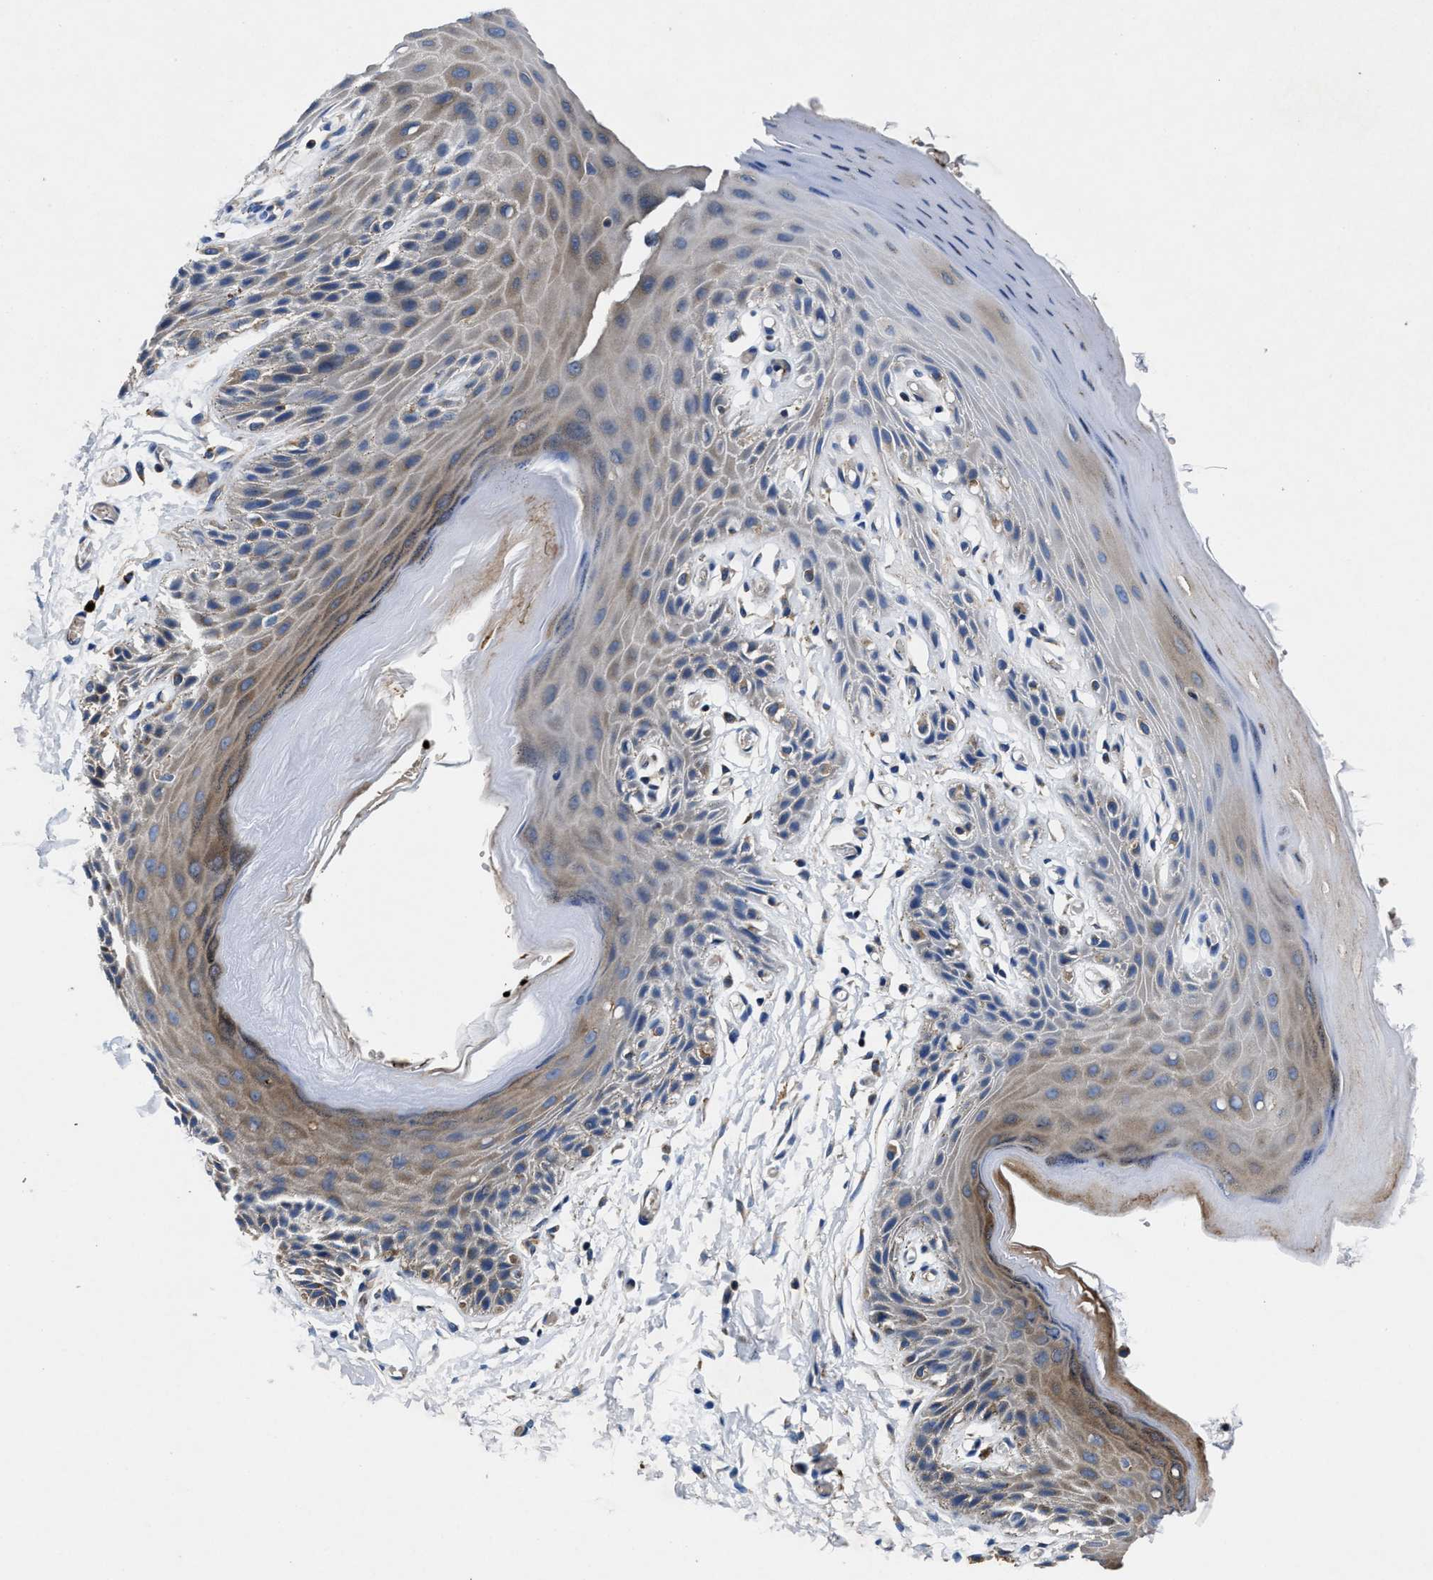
{"staining": {"intensity": "moderate", "quantity": "25%-75%", "location": "cytoplasmic/membranous"}, "tissue": "skin", "cell_type": "Epidermal cells", "image_type": "normal", "snomed": [{"axis": "morphology", "description": "Normal tissue, NOS"}, {"axis": "topography", "description": "Anal"}], "caption": "Immunohistochemical staining of benign skin displays moderate cytoplasmic/membranous protein expression in approximately 25%-75% of epidermal cells. The staining is performed using DAB (3,3'-diaminobenzidine) brown chromogen to label protein expression. The nuclei are counter-stained blue using hematoxylin.", "gene": "PHLPP1", "patient": {"sex": "male", "age": 44}}